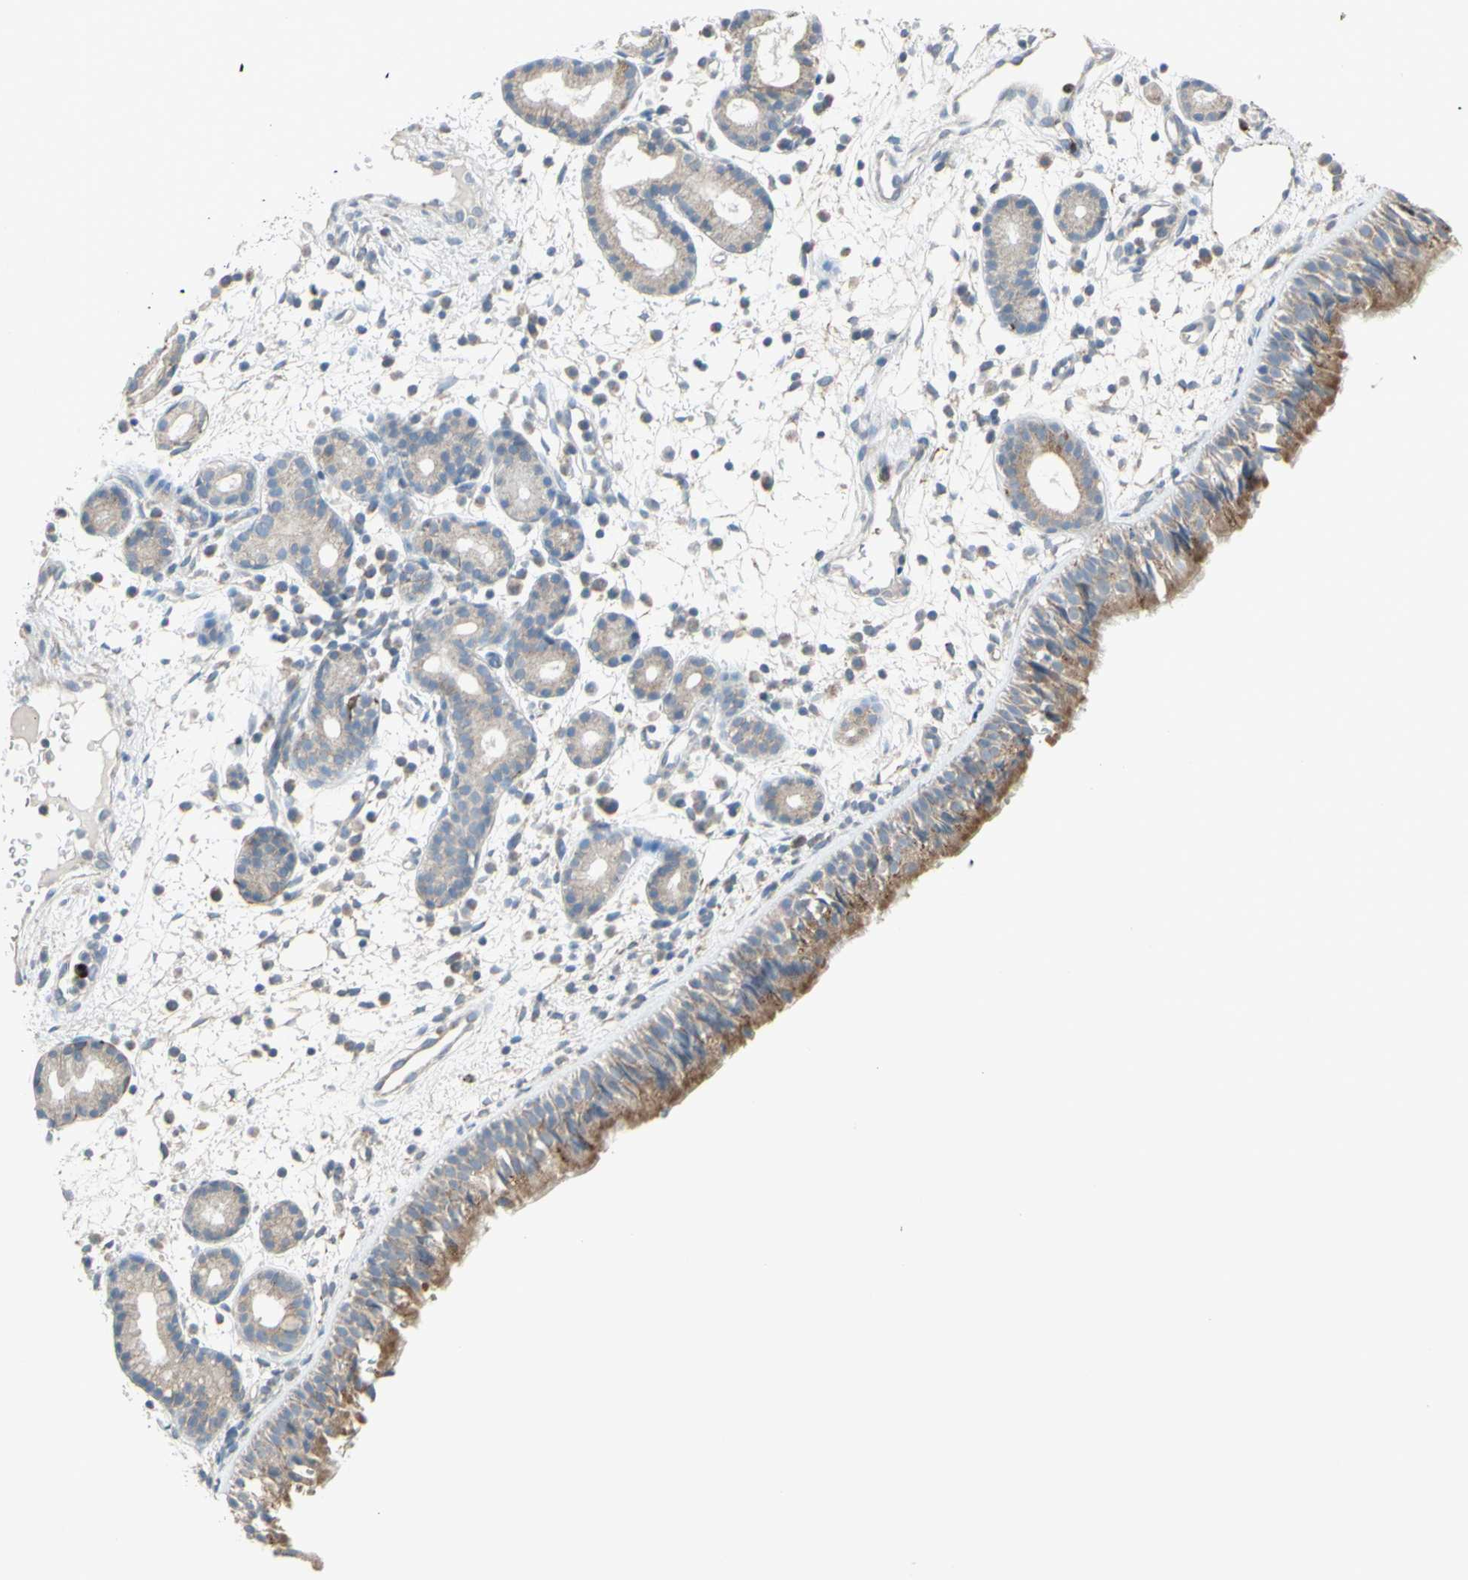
{"staining": {"intensity": "moderate", "quantity": "25%-75%", "location": "cytoplasmic/membranous"}, "tissue": "nasopharynx", "cell_type": "Respiratory epithelial cells", "image_type": "normal", "snomed": [{"axis": "morphology", "description": "Normal tissue, NOS"}, {"axis": "morphology", "description": "Inflammation, NOS"}, {"axis": "topography", "description": "Nasopharynx"}], "caption": "Respiratory epithelial cells show moderate cytoplasmic/membranous positivity in about 25%-75% of cells in unremarkable nasopharynx. The staining was performed using DAB (3,3'-diaminobenzidine), with brown indicating positive protein expression. Nuclei are stained blue with hematoxylin.", "gene": "FAM171B", "patient": {"sex": "female", "age": 55}}